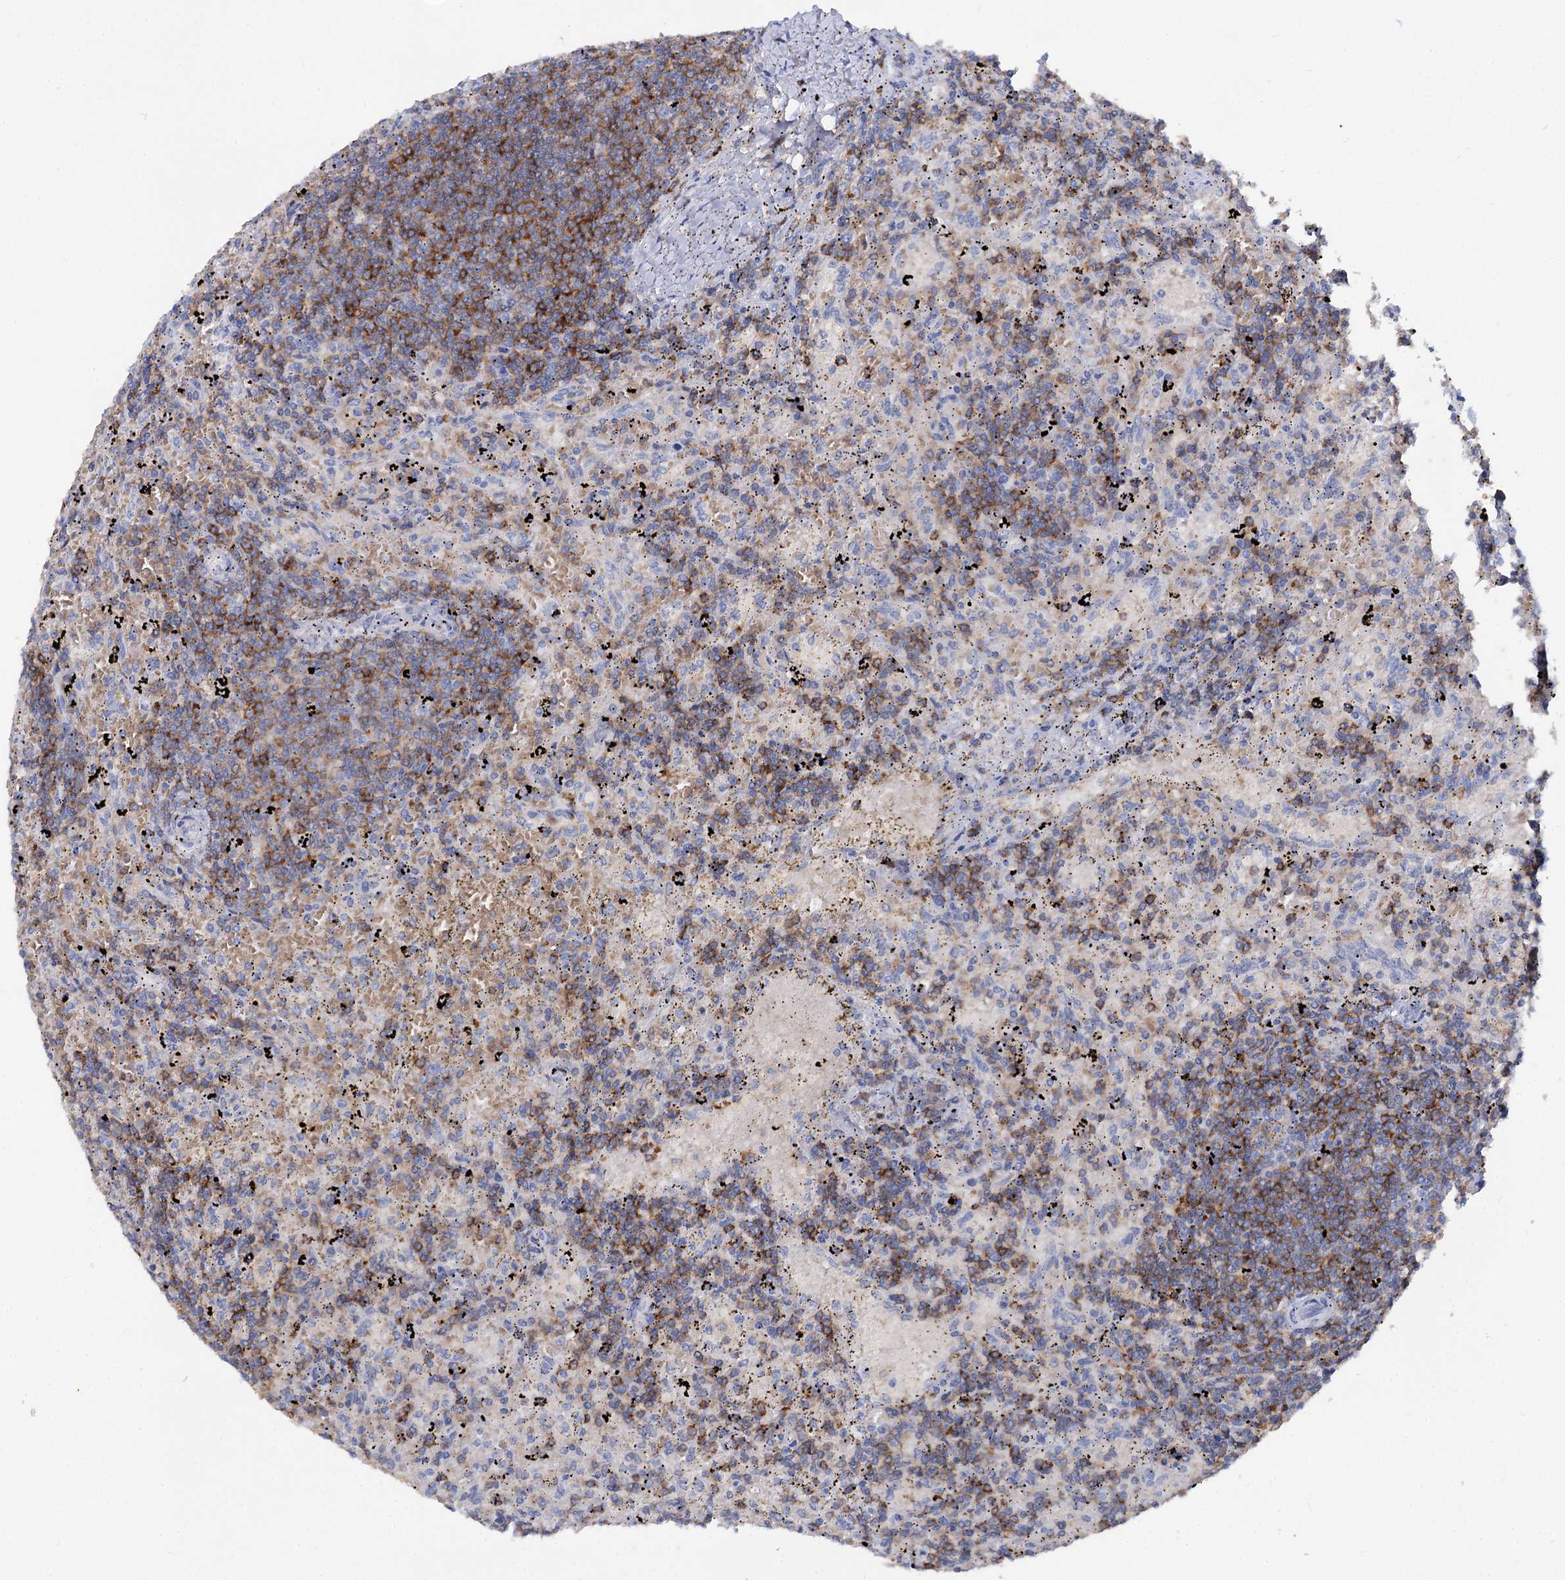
{"staining": {"intensity": "moderate", "quantity": "25%-75%", "location": "cytoplasmic/membranous"}, "tissue": "lymphoma", "cell_type": "Tumor cells", "image_type": "cancer", "snomed": [{"axis": "morphology", "description": "Malignant lymphoma, non-Hodgkin's type, Low grade"}, {"axis": "topography", "description": "Spleen"}], "caption": "A brown stain labels moderate cytoplasmic/membranous positivity of a protein in low-grade malignant lymphoma, non-Hodgkin's type tumor cells. Using DAB (brown) and hematoxylin (blue) stains, captured at high magnification using brightfield microscopy.", "gene": "HVCN1", "patient": {"sex": "male", "age": 76}}